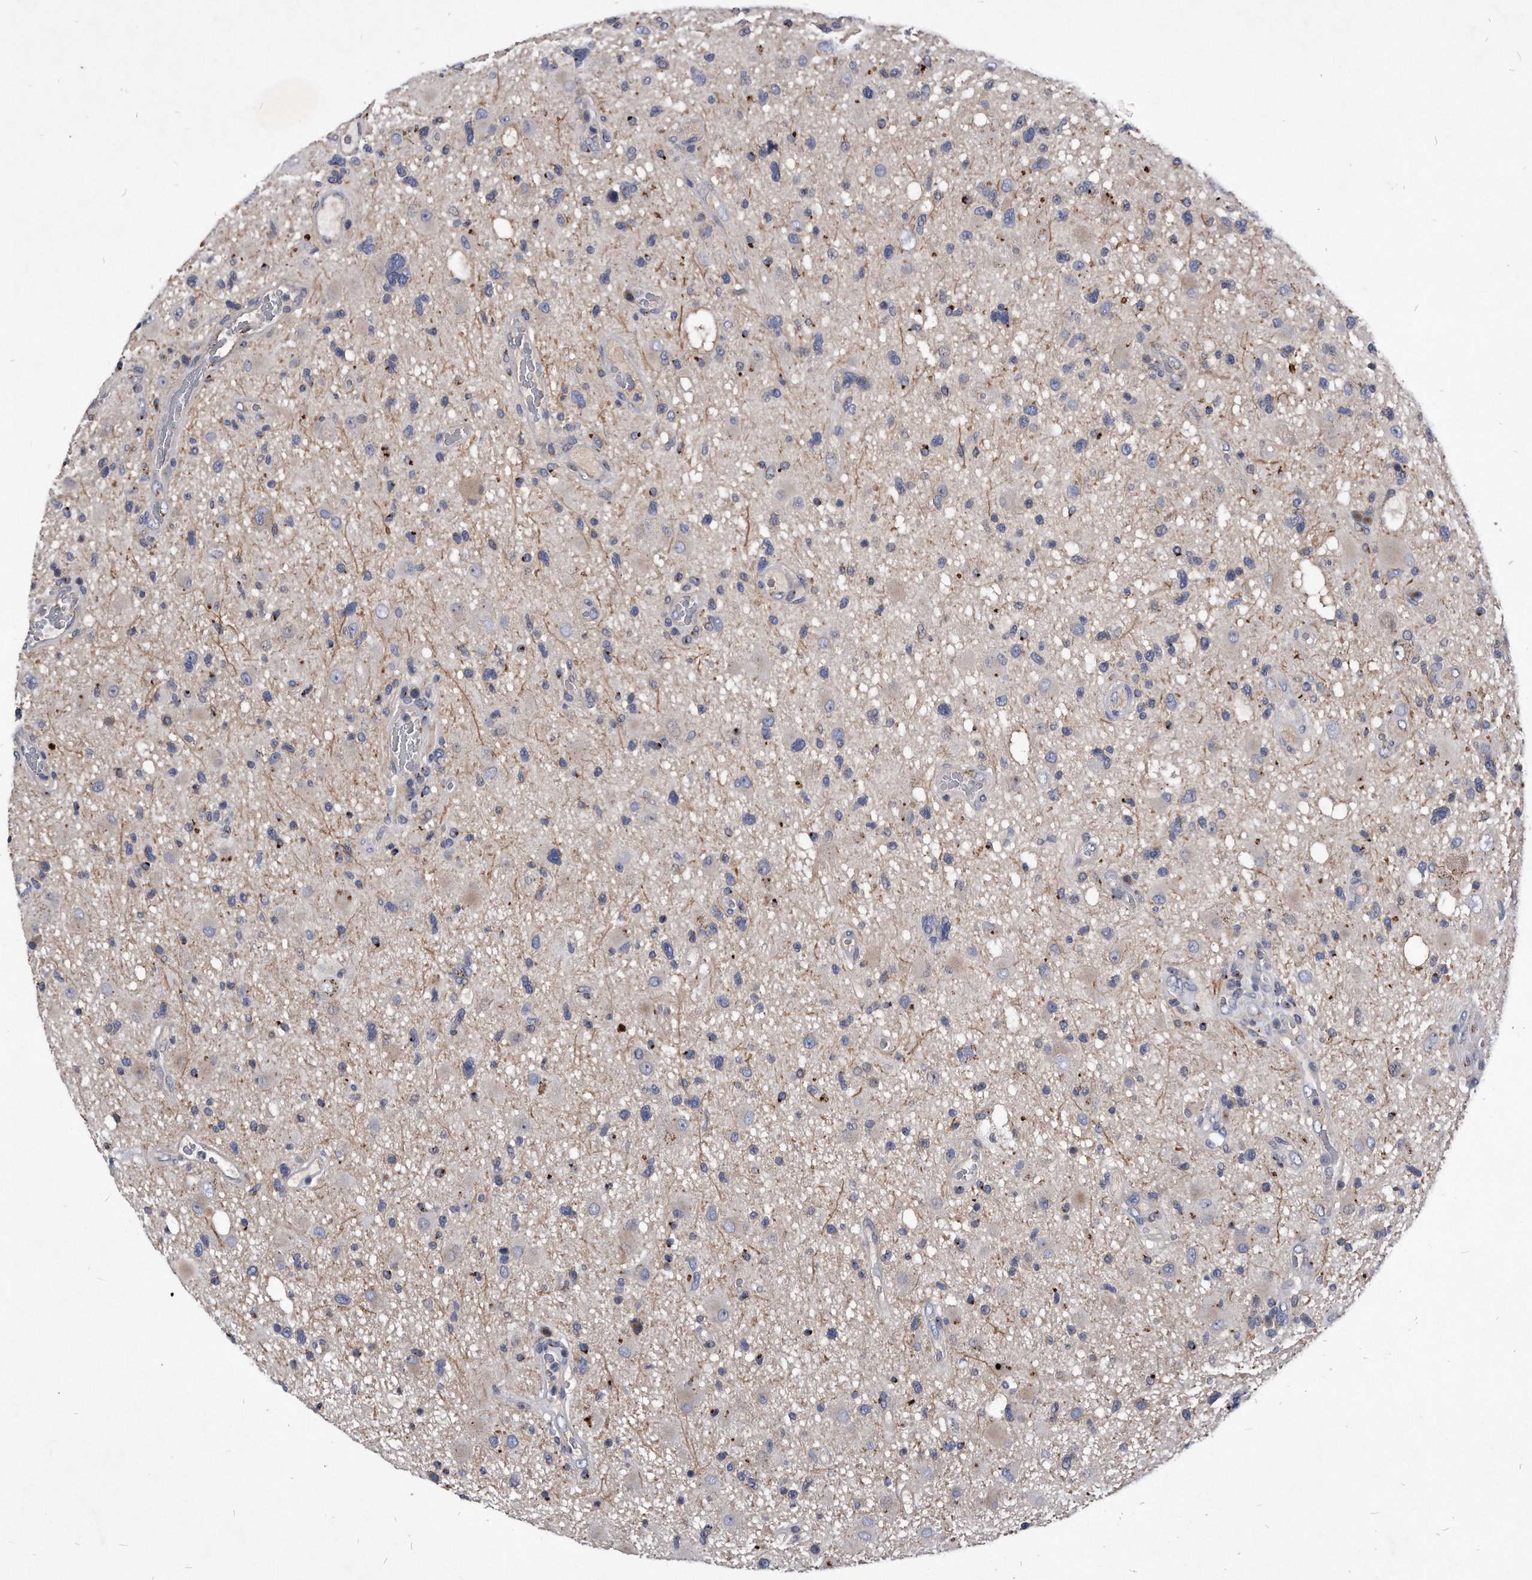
{"staining": {"intensity": "weak", "quantity": "<25%", "location": "cytoplasmic/membranous"}, "tissue": "glioma", "cell_type": "Tumor cells", "image_type": "cancer", "snomed": [{"axis": "morphology", "description": "Glioma, malignant, High grade"}, {"axis": "topography", "description": "Brain"}], "caption": "Photomicrograph shows no protein positivity in tumor cells of malignant glioma (high-grade) tissue. (DAB immunohistochemistry (IHC) with hematoxylin counter stain).", "gene": "MGAT4A", "patient": {"sex": "male", "age": 33}}